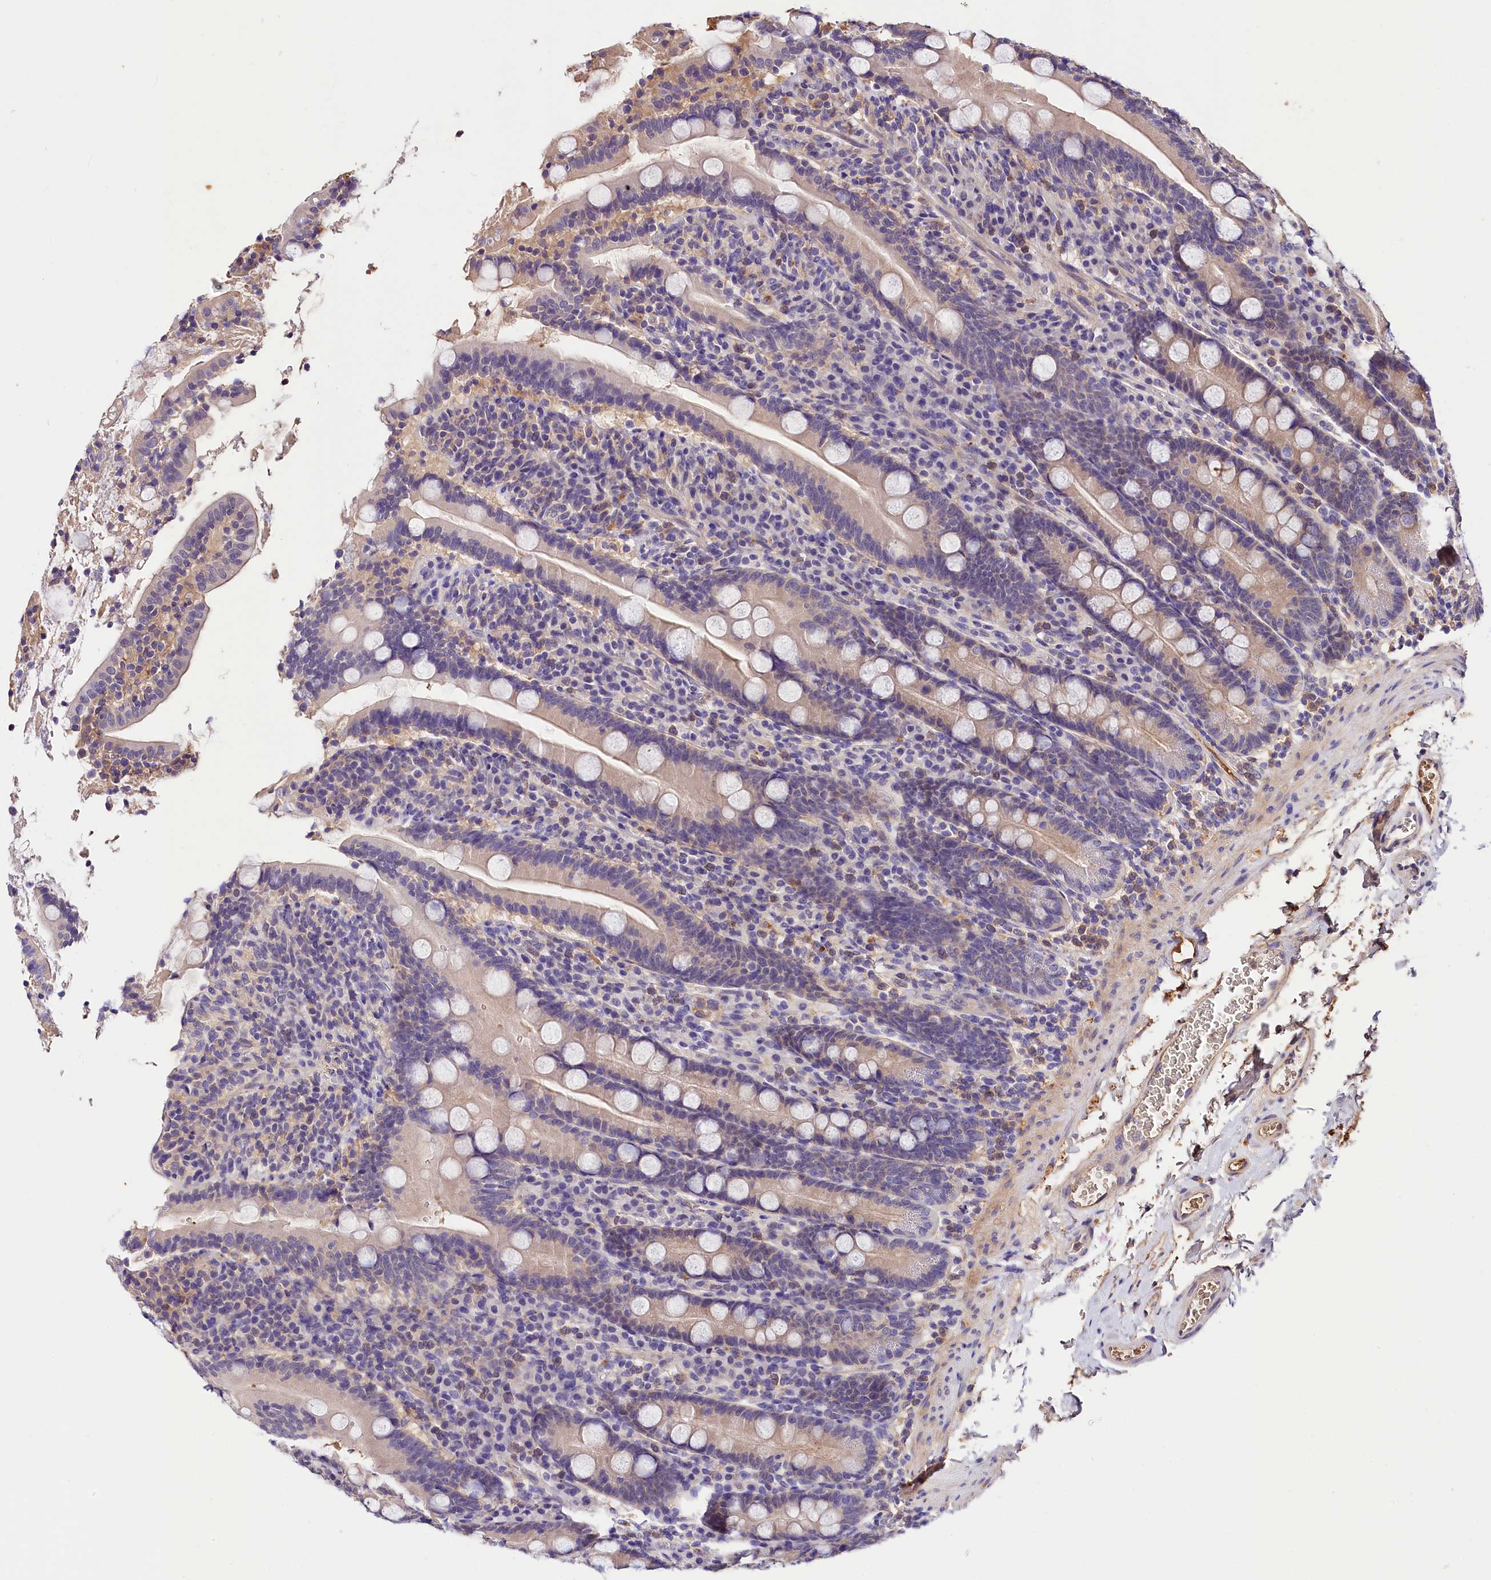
{"staining": {"intensity": "negative", "quantity": "none", "location": "none"}, "tissue": "duodenum", "cell_type": "Glandular cells", "image_type": "normal", "snomed": [{"axis": "morphology", "description": "Normal tissue, NOS"}, {"axis": "topography", "description": "Duodenum"}], "caption": "Duodenum stained for a protein using immunohistochemistry shows no expression glandular cells.", "gene": "ARMC6", "patient": {"sex": "male", "age": 35}}